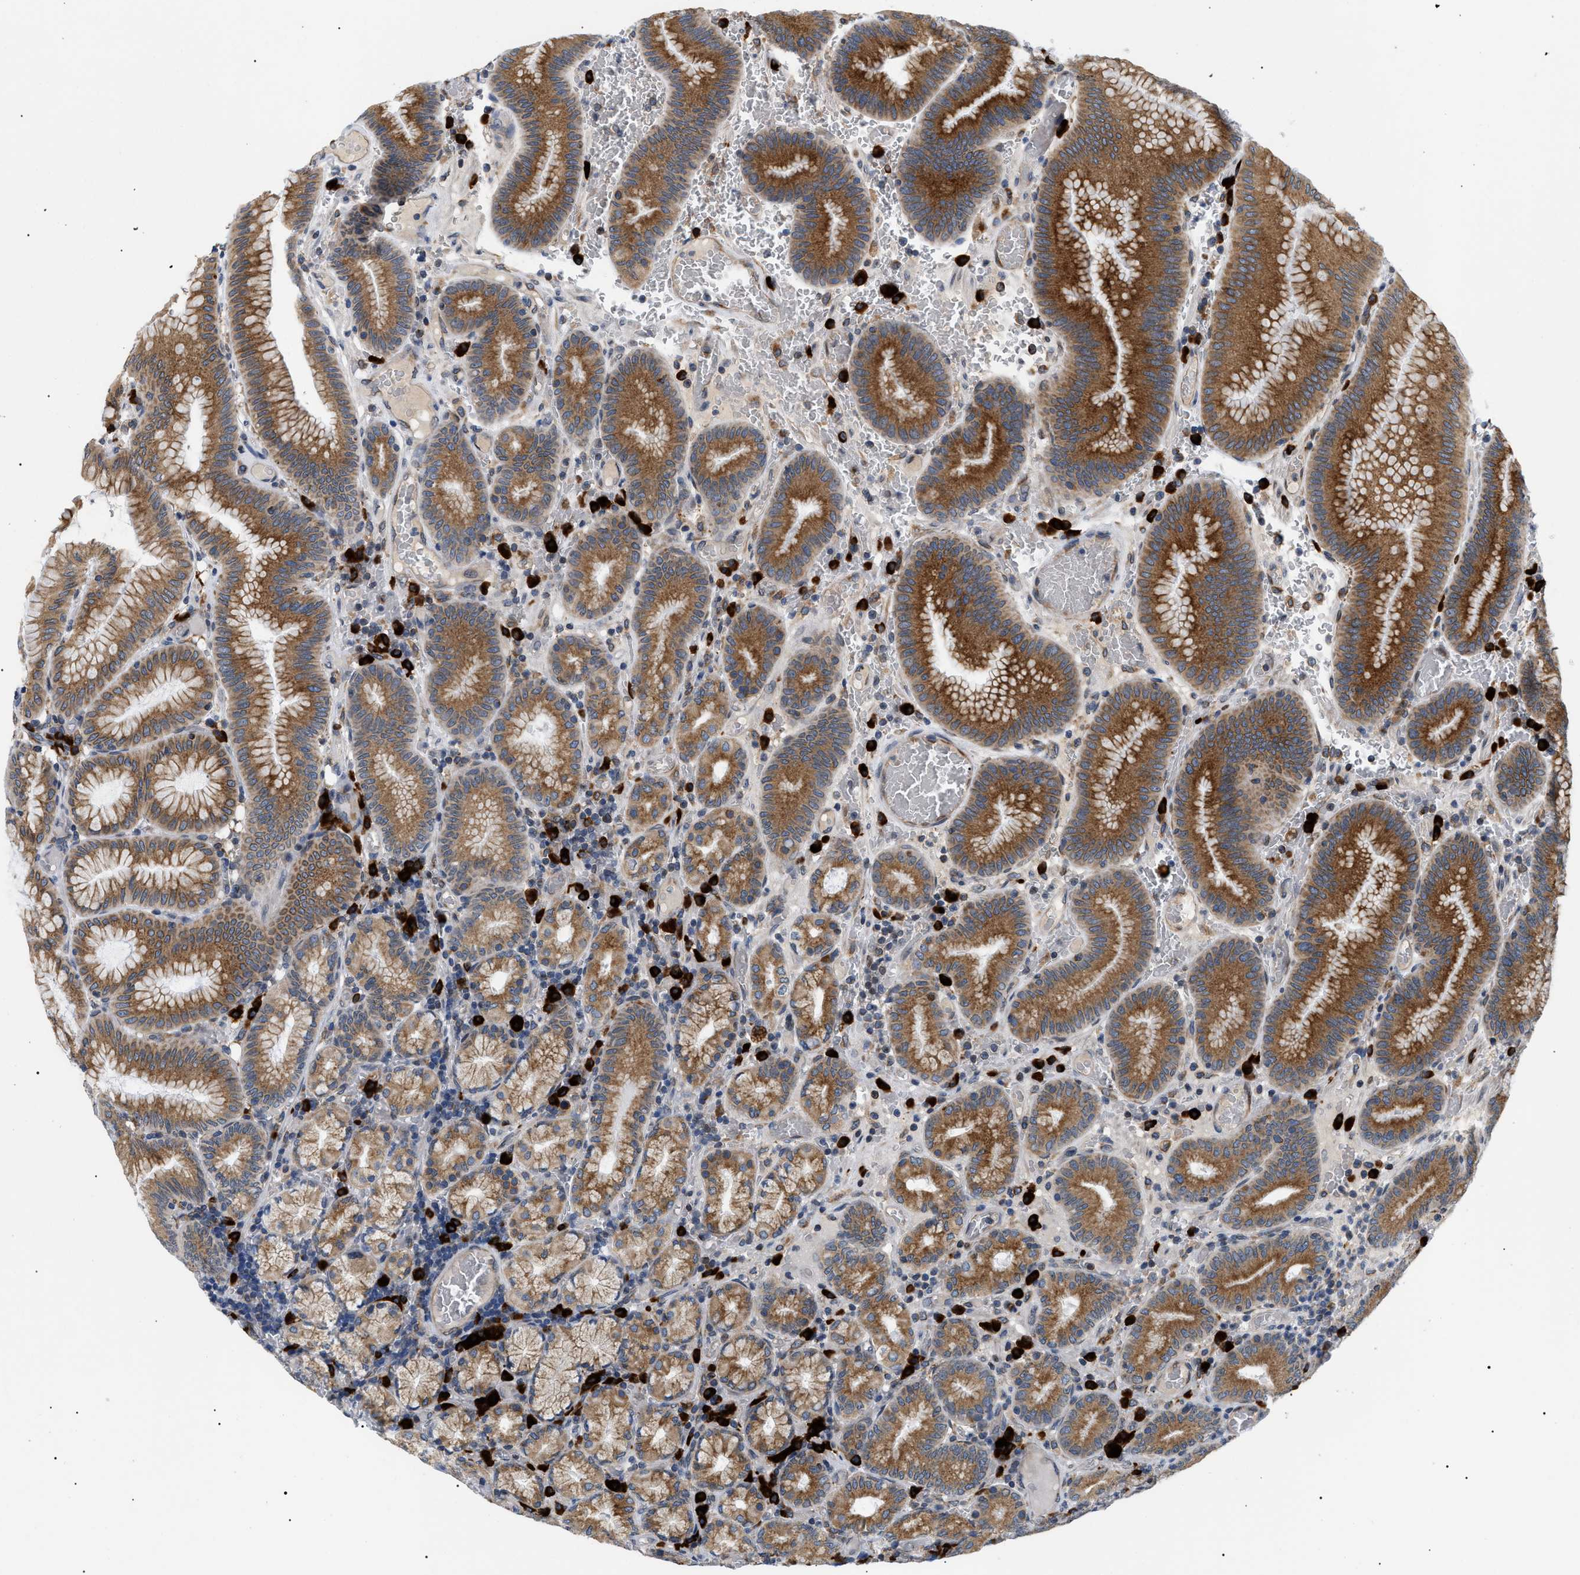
{"staining": {"intensity": "strong", "quantity": "25%-75%", "location": "cytoplasmic/membranous"}, "tissue": "stomach", "cell_type": "Glandular cells", "image_type": "normal", "snomed": [{"axis": "morphology", "description": "Normal tissue, NOS"}, {"axis": "morphology", "description": "Carcinoid, malignant, NOS"}, {"axis": "topography", "description": "Stomach, upper"}], "caption": "A photomicrograph showing strong cytoplasmic/membranous expression in approximately 25%-75% of glandular cells in unremarkable stomach, as visualized by brown immunohistochemical staining.", "gene": "DERL1", "patient": {"sex": "male", "age": 39}}